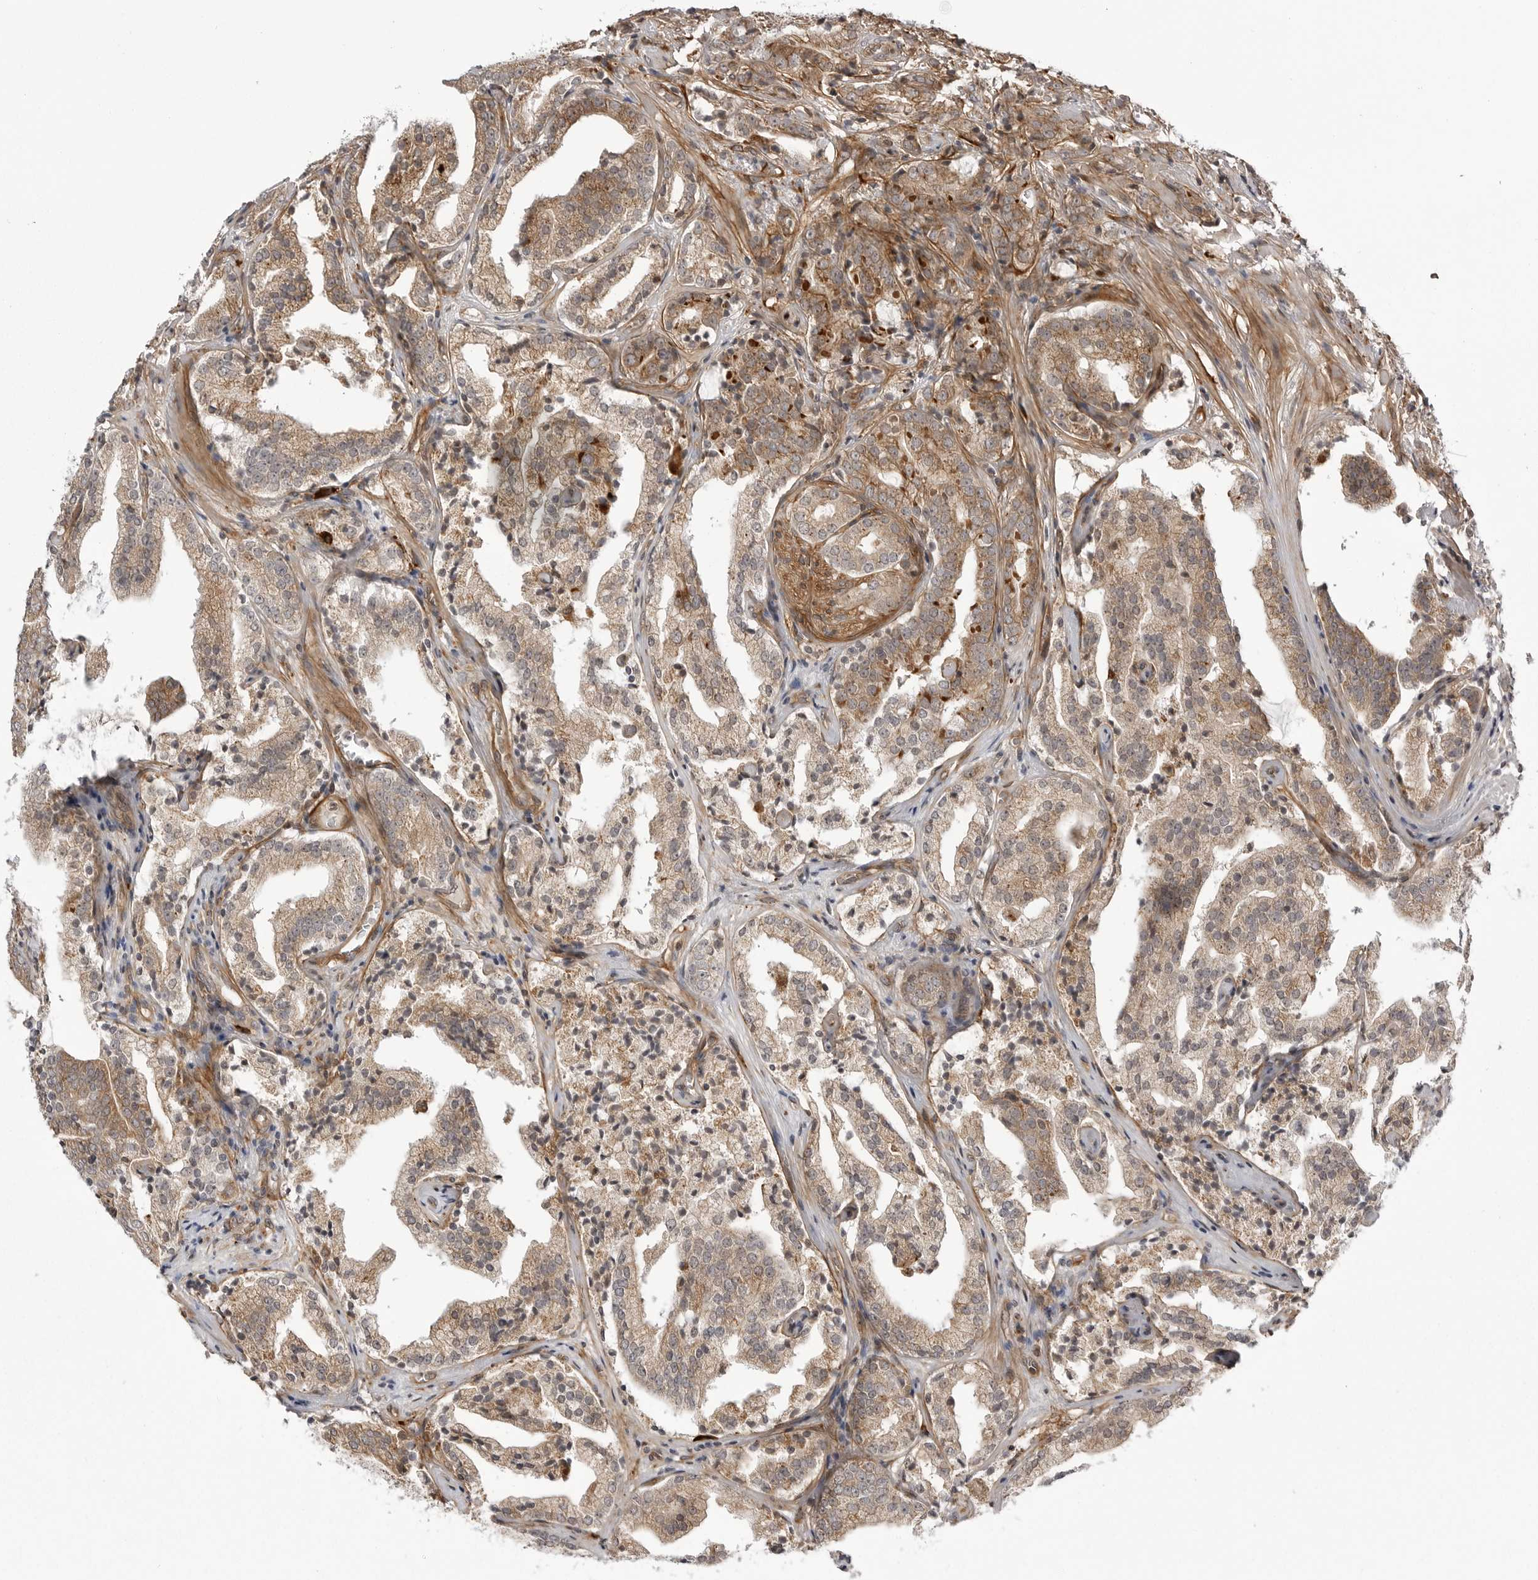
{"staining": {"intensity": "moderate", "quantity": ">75%", "location": "cytoplasmic/membranous"}, "tissue": "prostate cancer", "cell_type": "Tumor cells", "image_type": "cancer", "snomed": [{"axis": "morphology", "description": "Adenocarcinoma, High grade"}, {"axis": "topography", "description": "Prostate"}], "caption": "A histopathology image of prostate cancer (adenocarcinoma (high-grade)) stained for a protein demonstrates moderate cytoplasmic/membranous brown staining in tumor cells.", "gene": "ARL5A", "patient": {"sex": "male", "age": 57}}